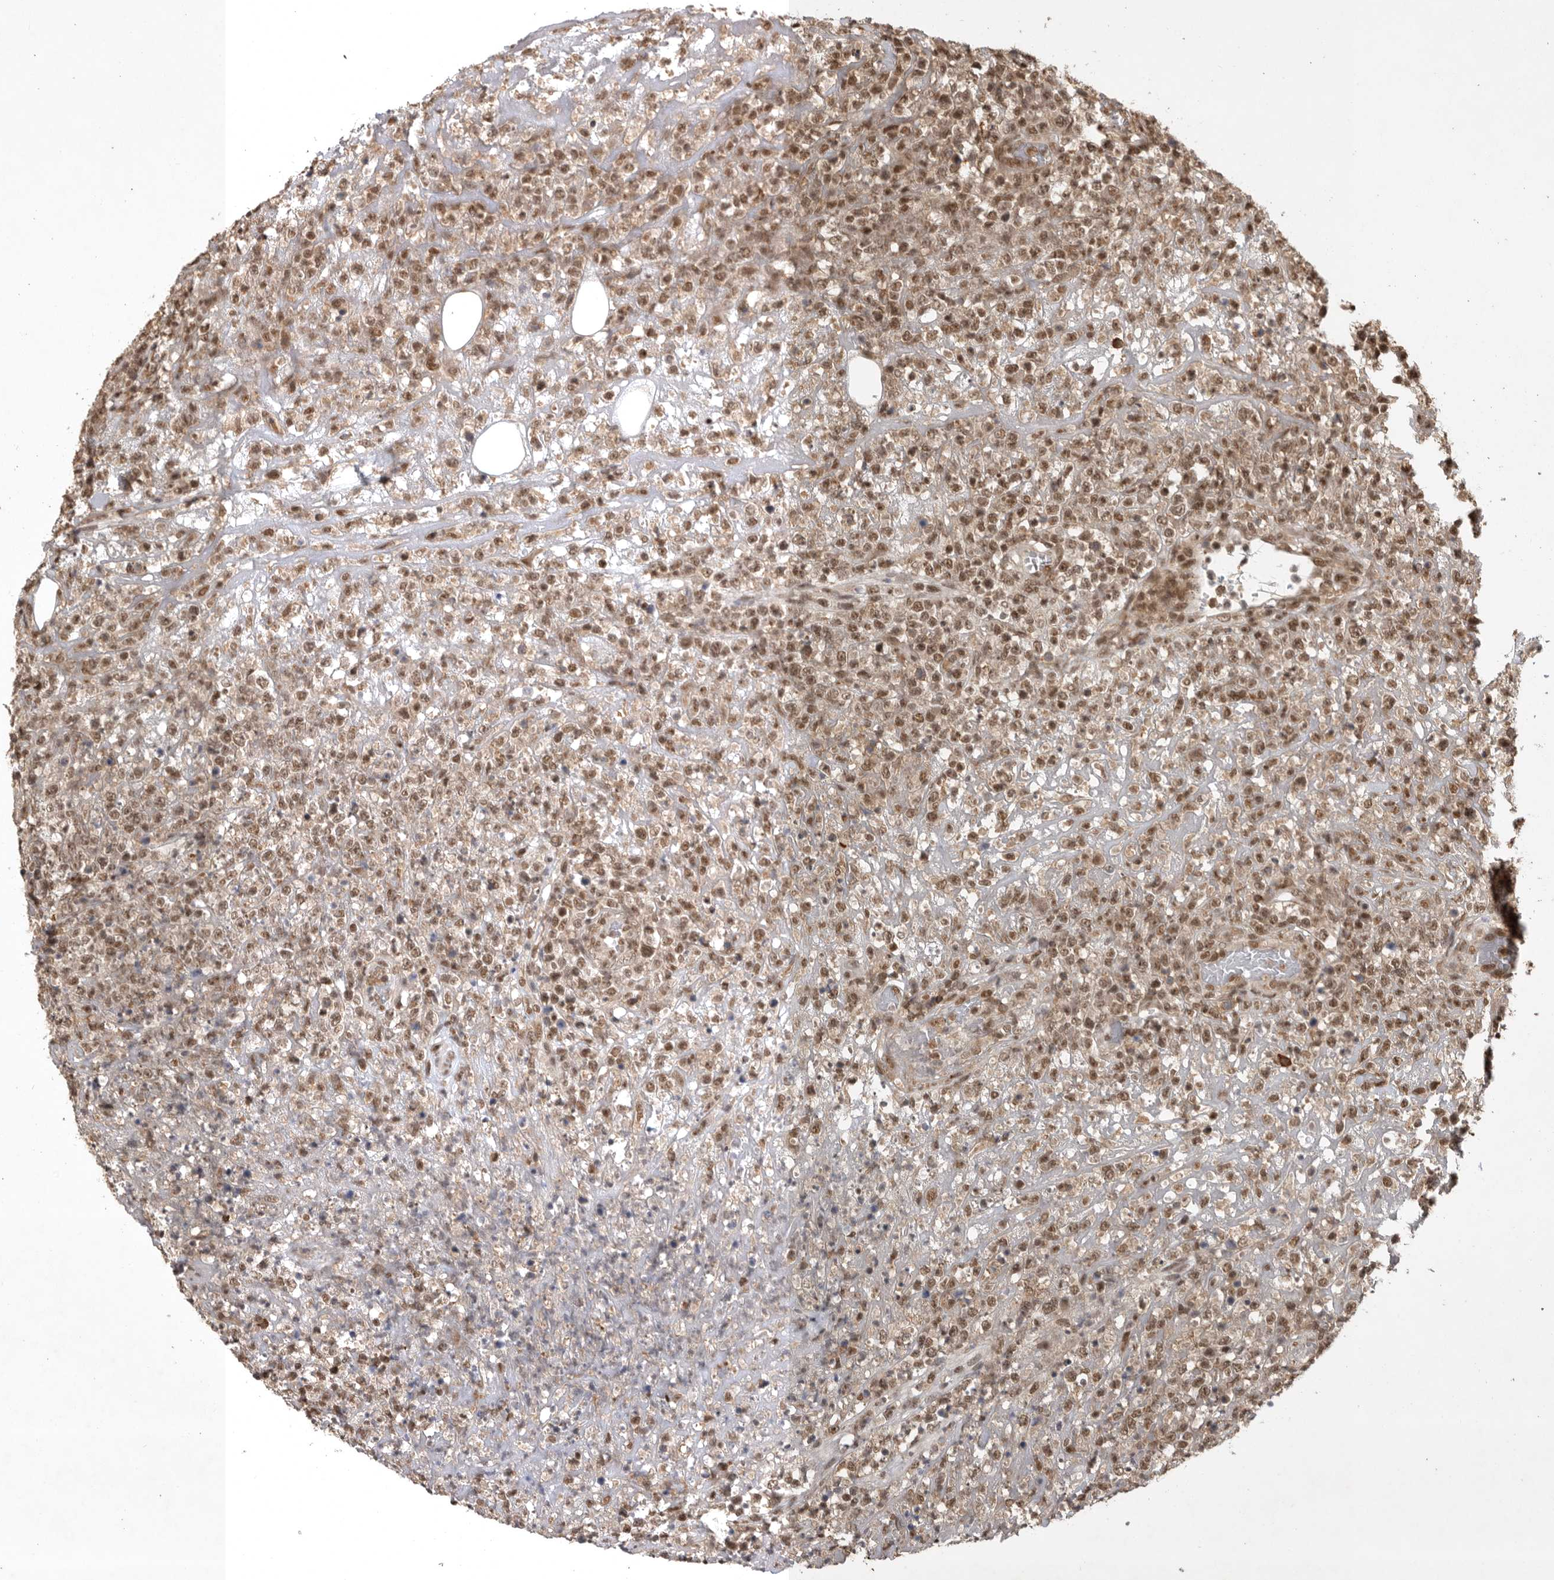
{"staining": {"intensity": "moderate", "quantity": ">75%", "location": "nuclear"}, "tissue": "lymphoma", "cell_type": "Tumor cells", "image_type": "cancer", "snomed": [{"axis": "morphology", "description": "Malignant lymphoma, non-Hodgkin's type, High grade"}, {"axis": "topography", "description": "Colon"}], "caption": "Protein expression by IHC displays moderate nuclear staining in approximately >75% of tumor cells in high-grade malignant lymphoma, non-Hodgkin's type. The protein of interest is shown in brown color, while the nuclei are stained blue.", "gene": "CBLL1", "patient": {"sex": "female", "age": 53}}